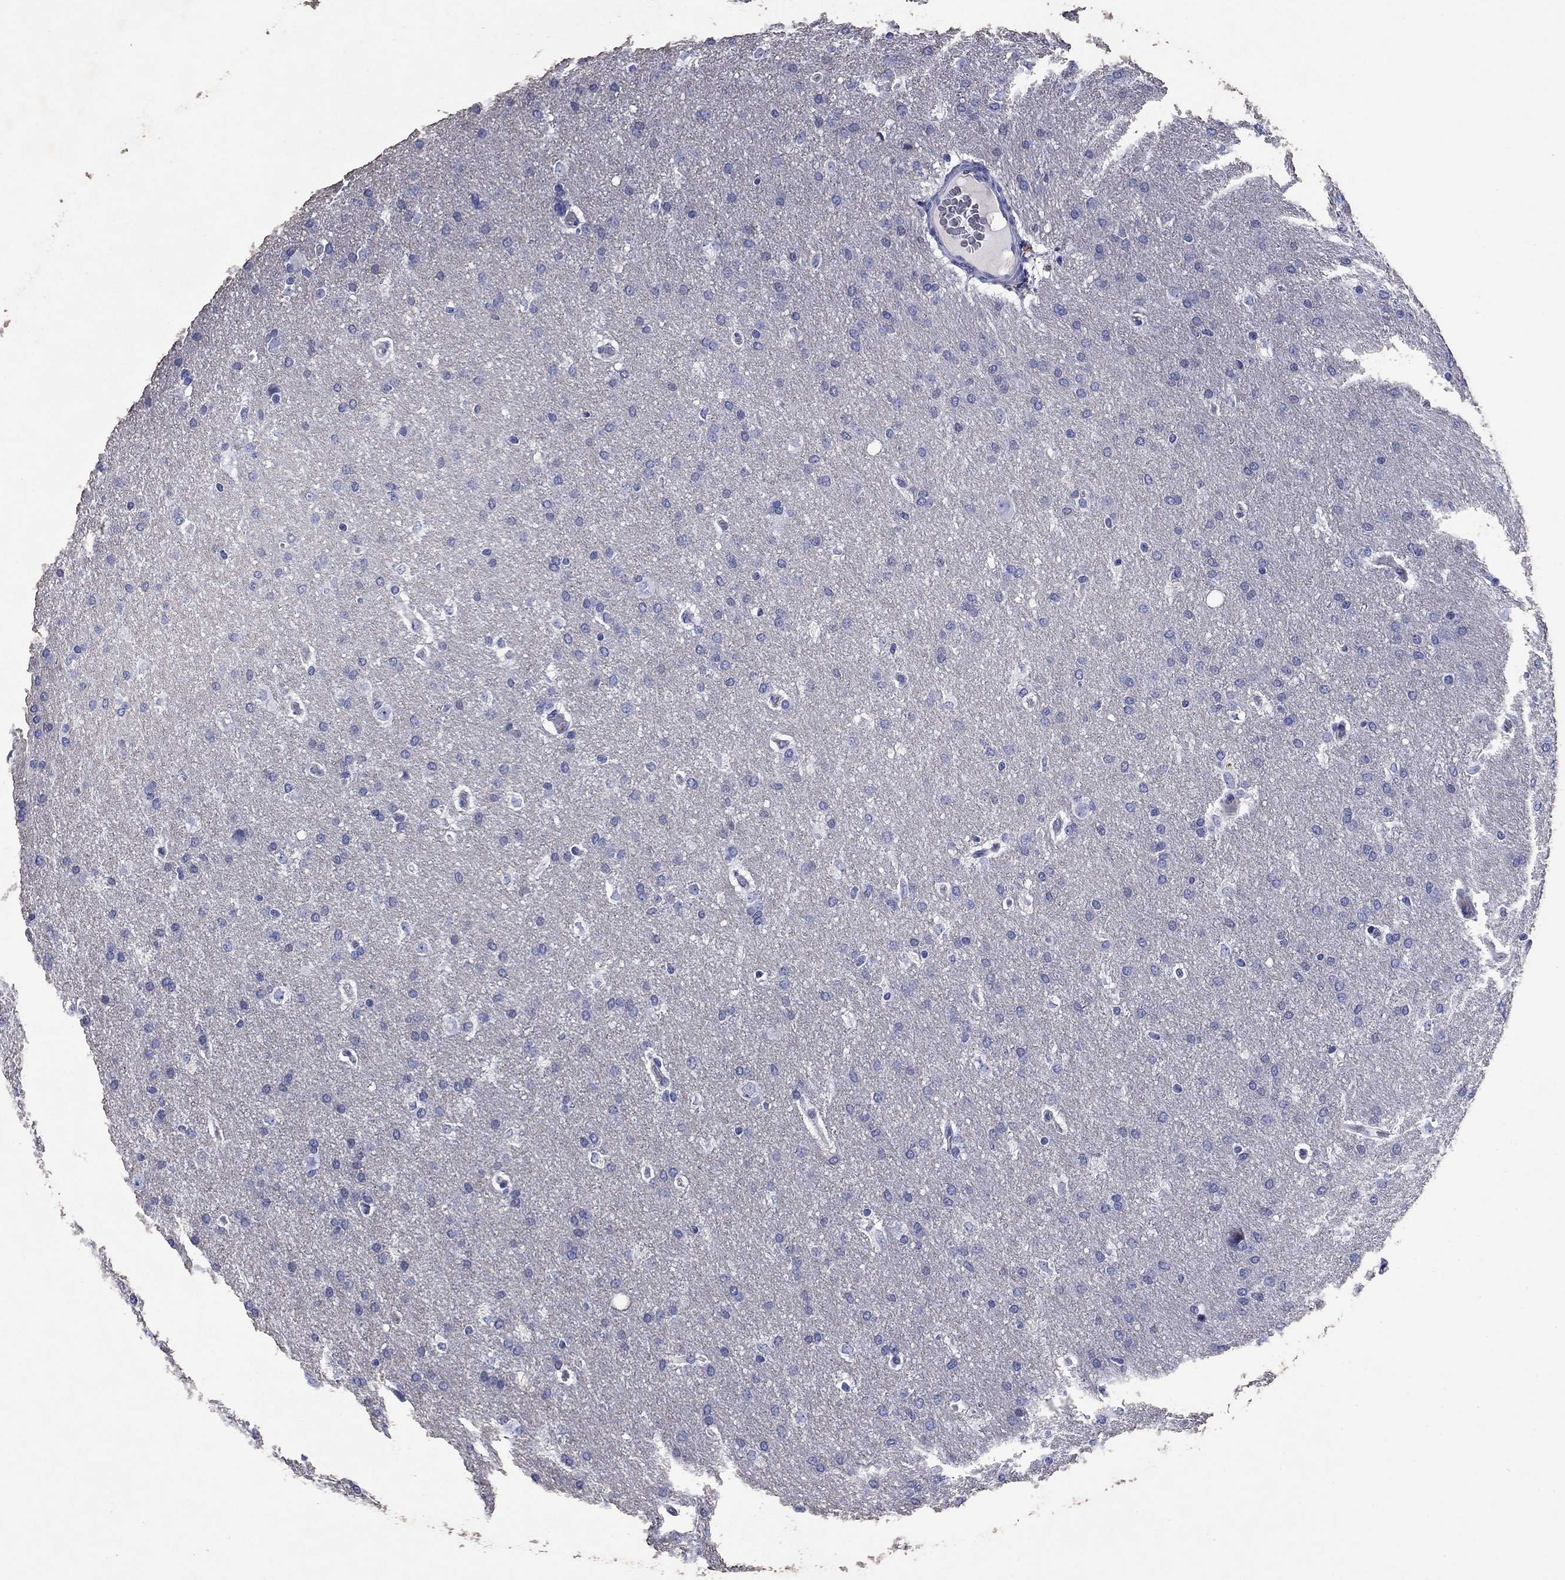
{"staining": {"intensity": "negative", "quantity": "none", "location": "none"}, "tissue": "glioma", "cell_type": "Tumor cells", "image_type": "cancer", "snomed": [{"axis": "morphology", "description": "Glioma, malignant, Low grade"}, {"axis": "topography", "description": "Brain"}], "caption": "This is an immunohistochemistry (IHC) photomicrograph of glioma. There is no staining in tumor cells.", "gene": "GZMK", "patient": {"sex": "female", "age": 37}}